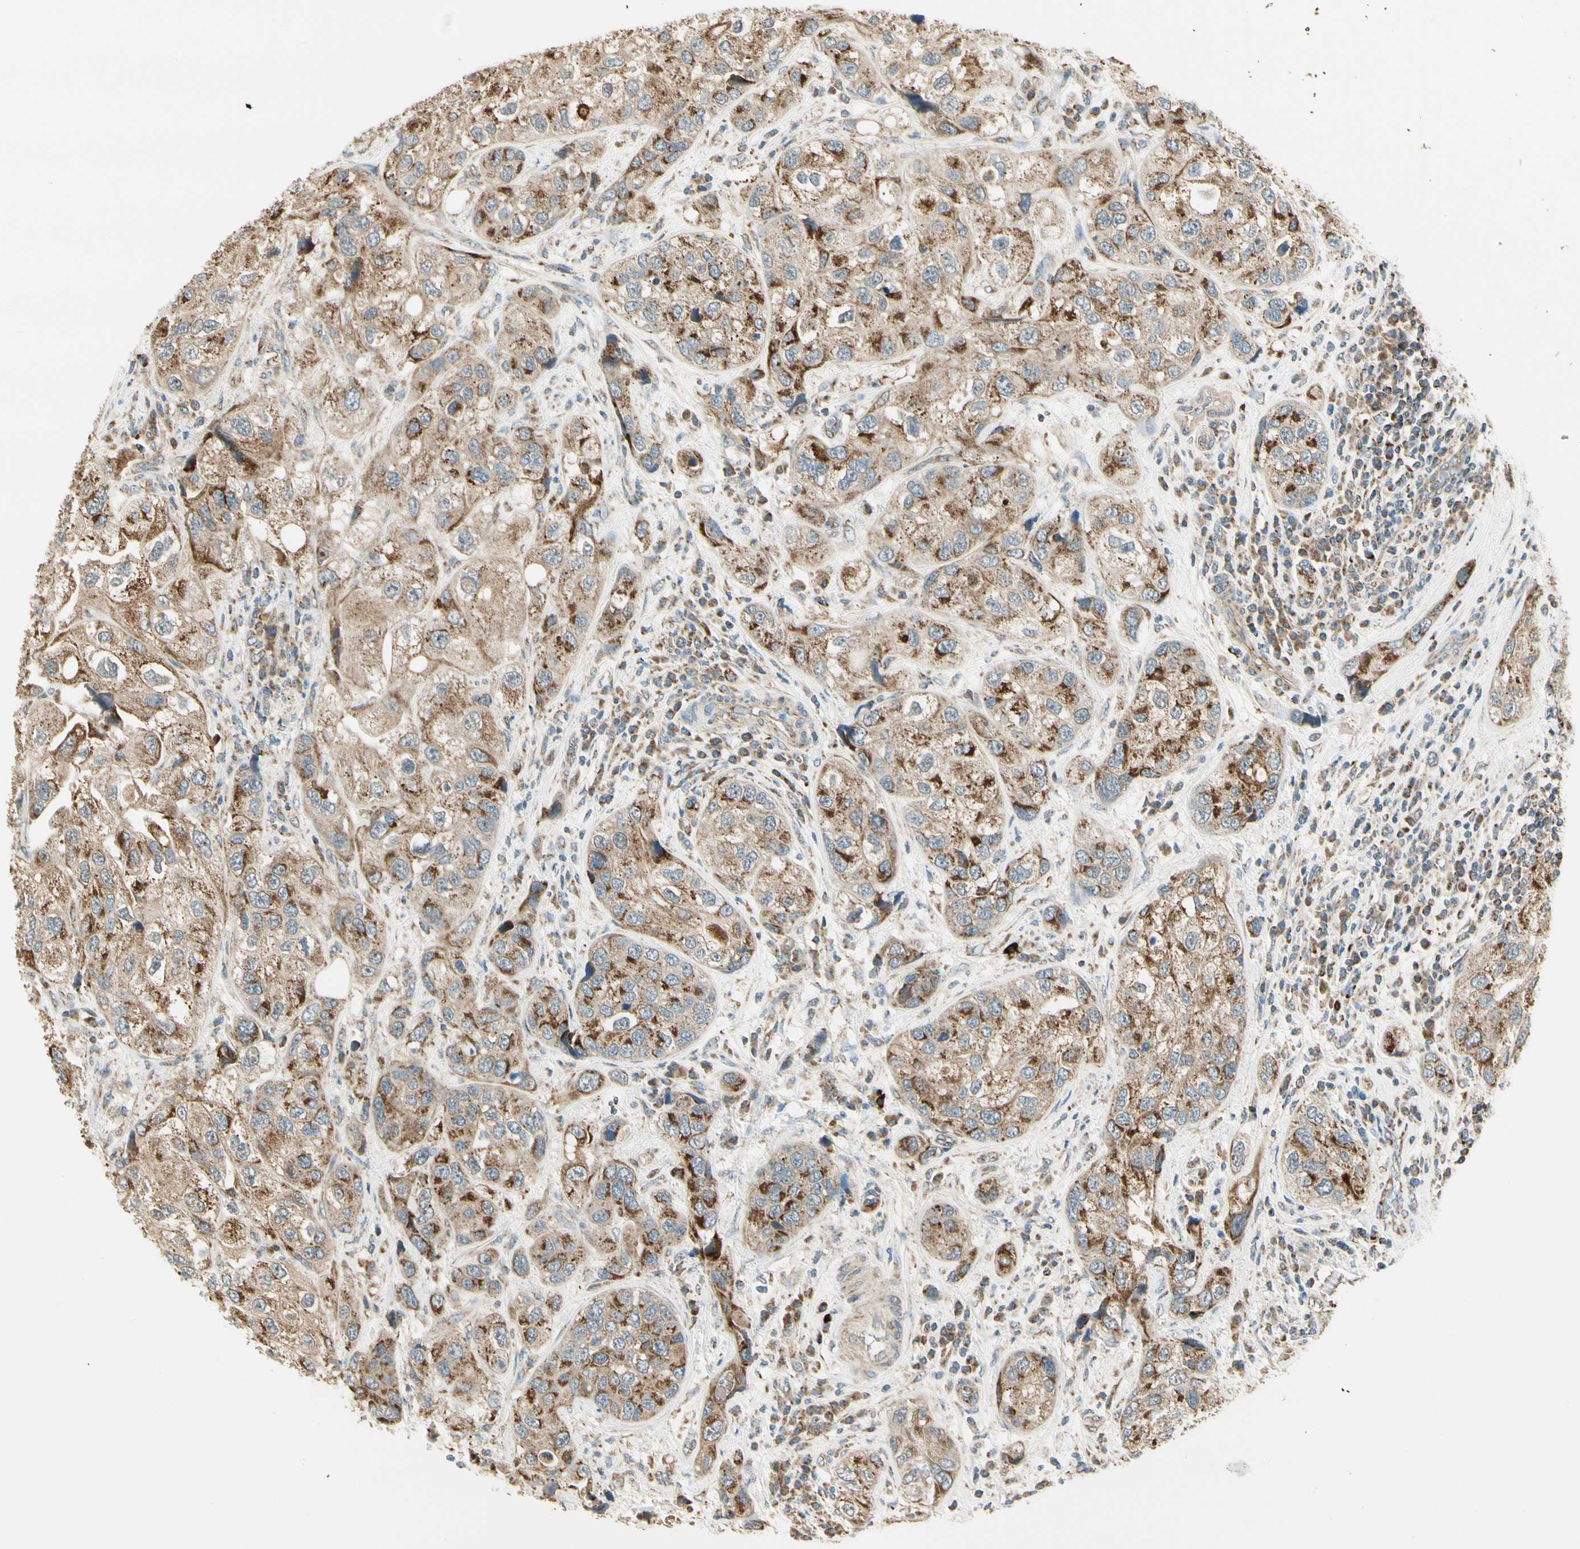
{"staining": {"intensity": "strong", "quantity": "25%-75%", "location": "cytoplasmic/membranous"}, "tissue": "urothelial cancer", "cell_type": "Tumor cells", "image_type": "cancer", "snomed": [{"axis": "morphology", "description": "Urothelial carcinoma, High grade"}, {"axis": "topography", "description": "Urinary bladder"}], "caption": "High-grade urothelial carcinoma stained with a brown dye exhibits strong cytoplasmic/membranous positive staining in approximately 25%-75% of tumor cells.", "gene": "EPHB3", "patient": {"sex": "female", "age": 64}}